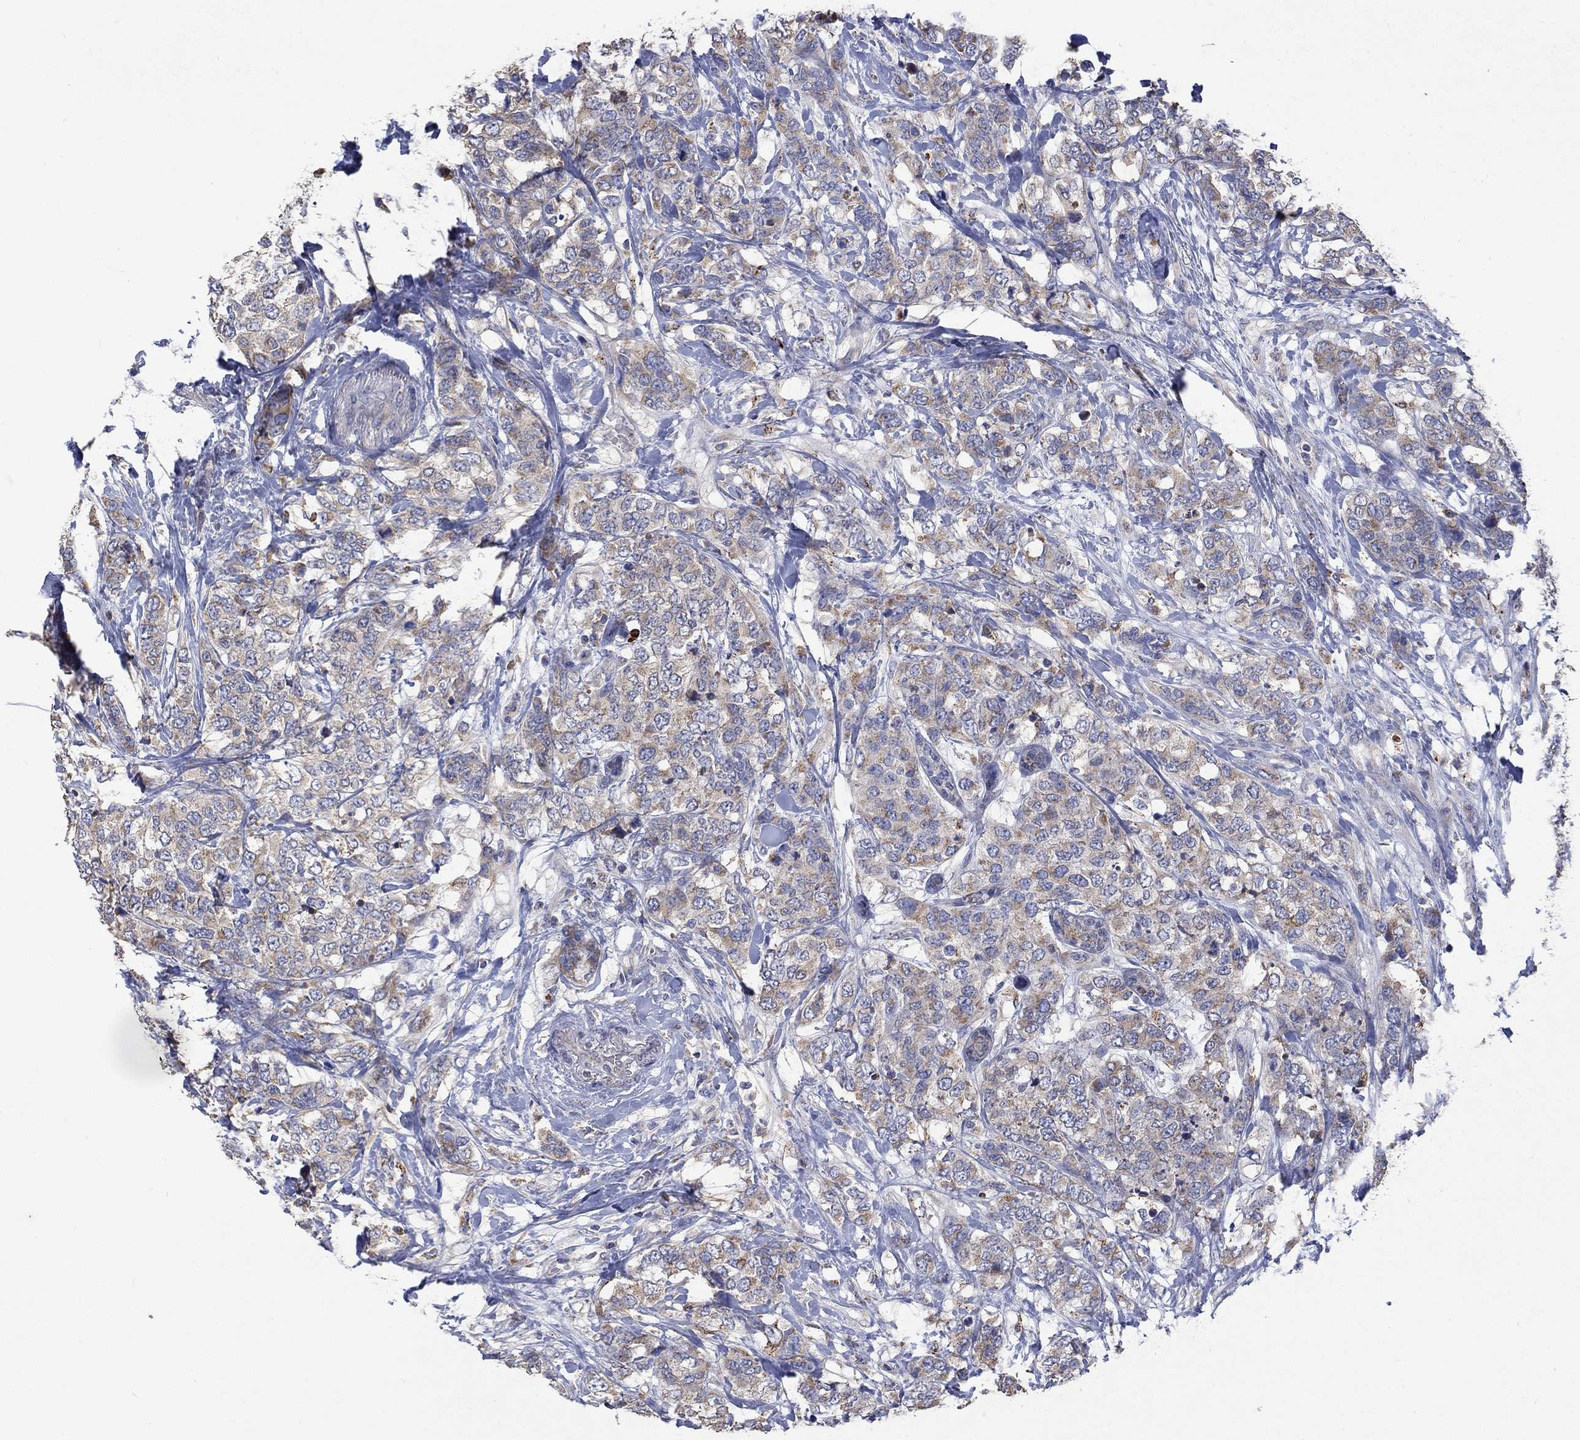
{"staining": {"intensity": "moderate", "quantity": ">75%", "location": "cytoplasmic/membranous"}, "tissue": "breast cancer", "cell_type": "Tumor cells", "image_type": "cancer", "snomed": [{"axis": "morphology", "description": "Lobular carcinoma"}, {"axis": "topography", "description": "Breast"}], "caption": "Breast cancer (lobular carcinoma) was stained to show a protein in brown. There is medium levels of moderate cytoplasmic/membranous expression in approximately >75% of tumor cells. The staining was performed using DAB (3,3'-diaminobenzidine), with brown indicating positive protein expression. Nuclei are stained blue with hematoxylin.", "gene": "UGT8", "patient": {"sex": "female", "age": 59}}